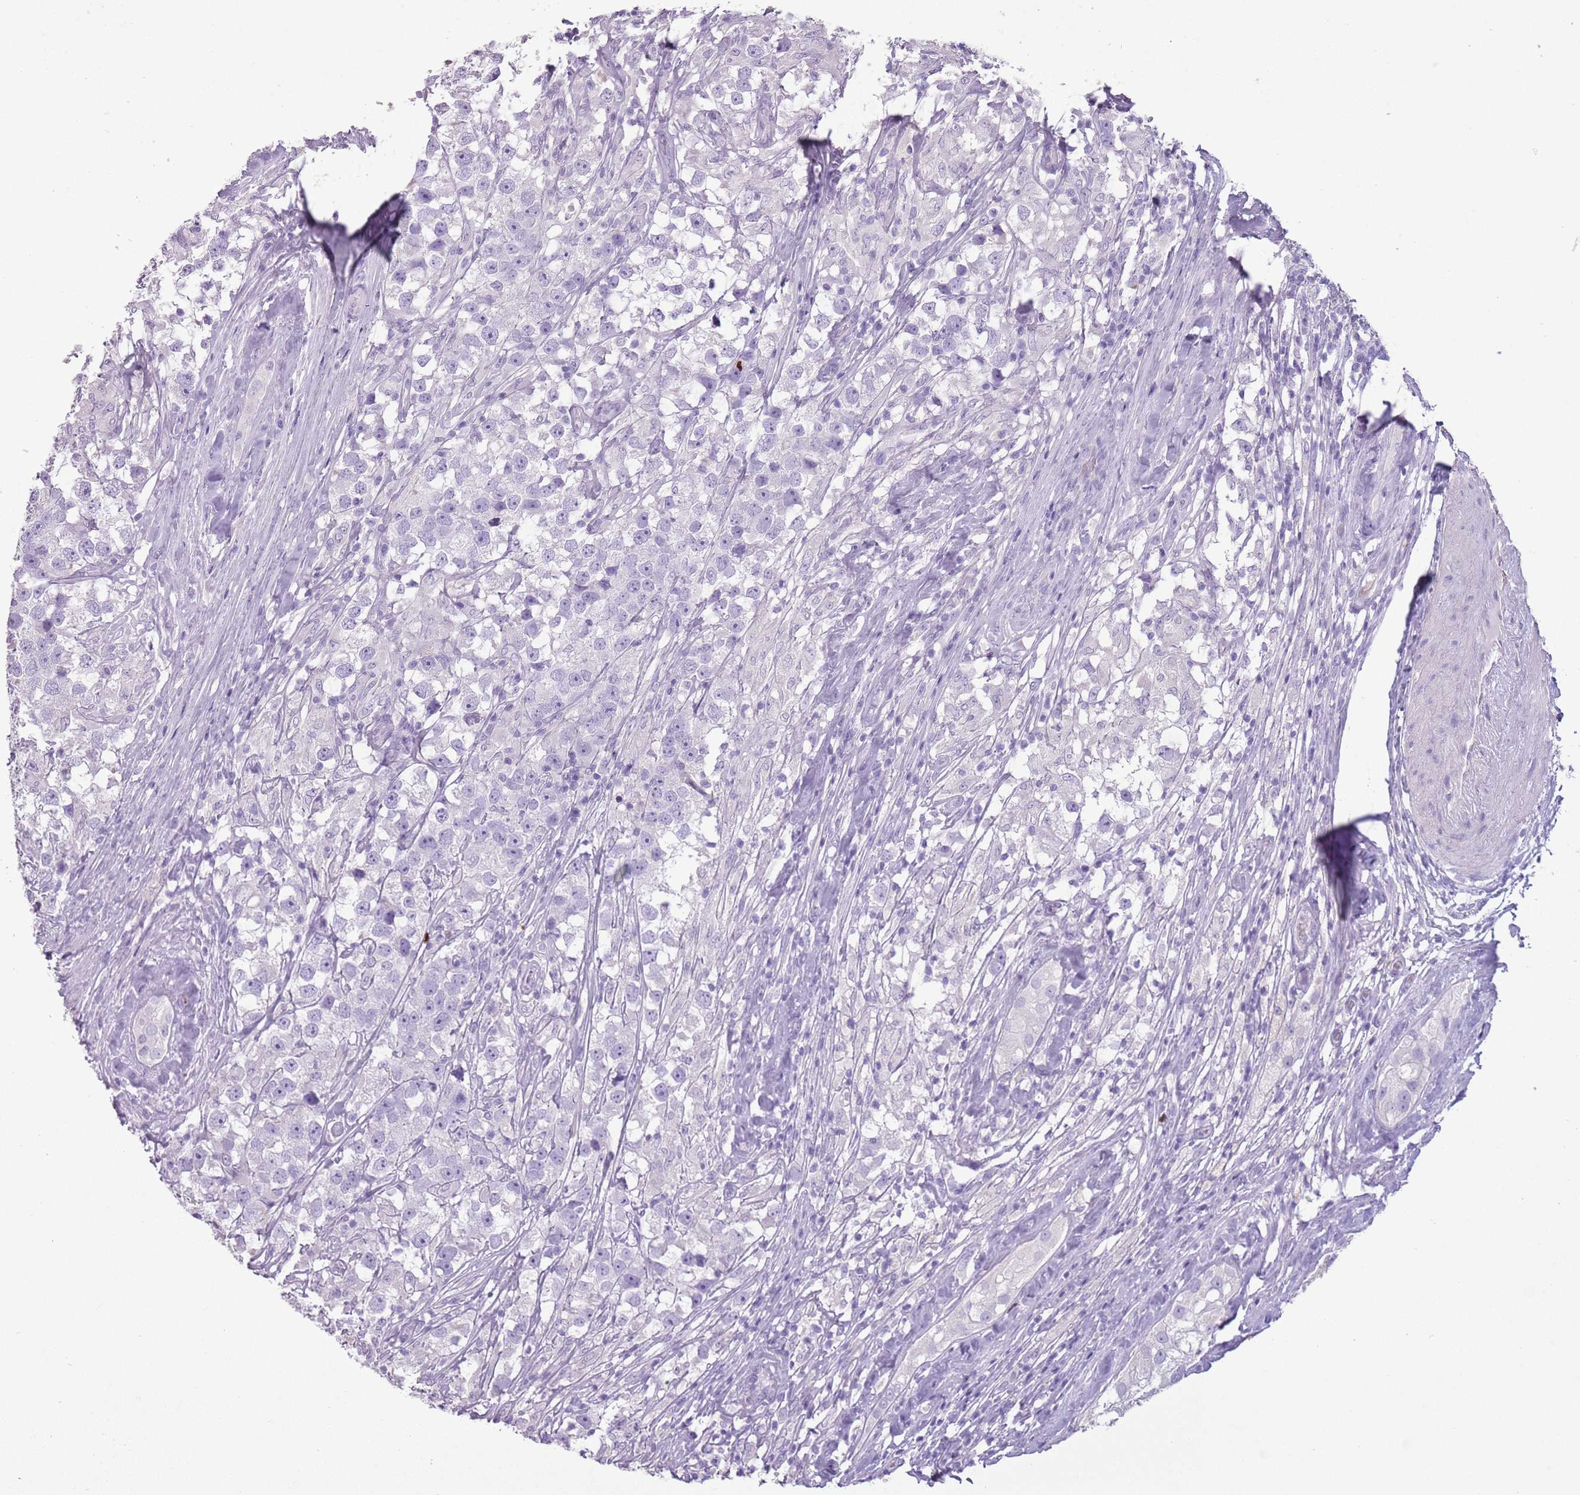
{"staining": {"intensity": "negative", "quantity": "none", "location": "none"}, "tissue": "testis cancer", "cell_type": "Tumor cells", "image_type": "cancer", "snomed": [{"axis": "morphology", "description": "Seminoma, NOS"}, {"axis": "topography", "description": "Testis"}], "caption": "A photomicrograph of human testis seminoma is negative for staining in tumor cells. Brightfield microscopy of immunohistochemistry stained with DAB (brown) and hematoxylin (blue), captured at high magnification.", "gene": "CELF6", "patient": {"sex": "male", "age": 46}}